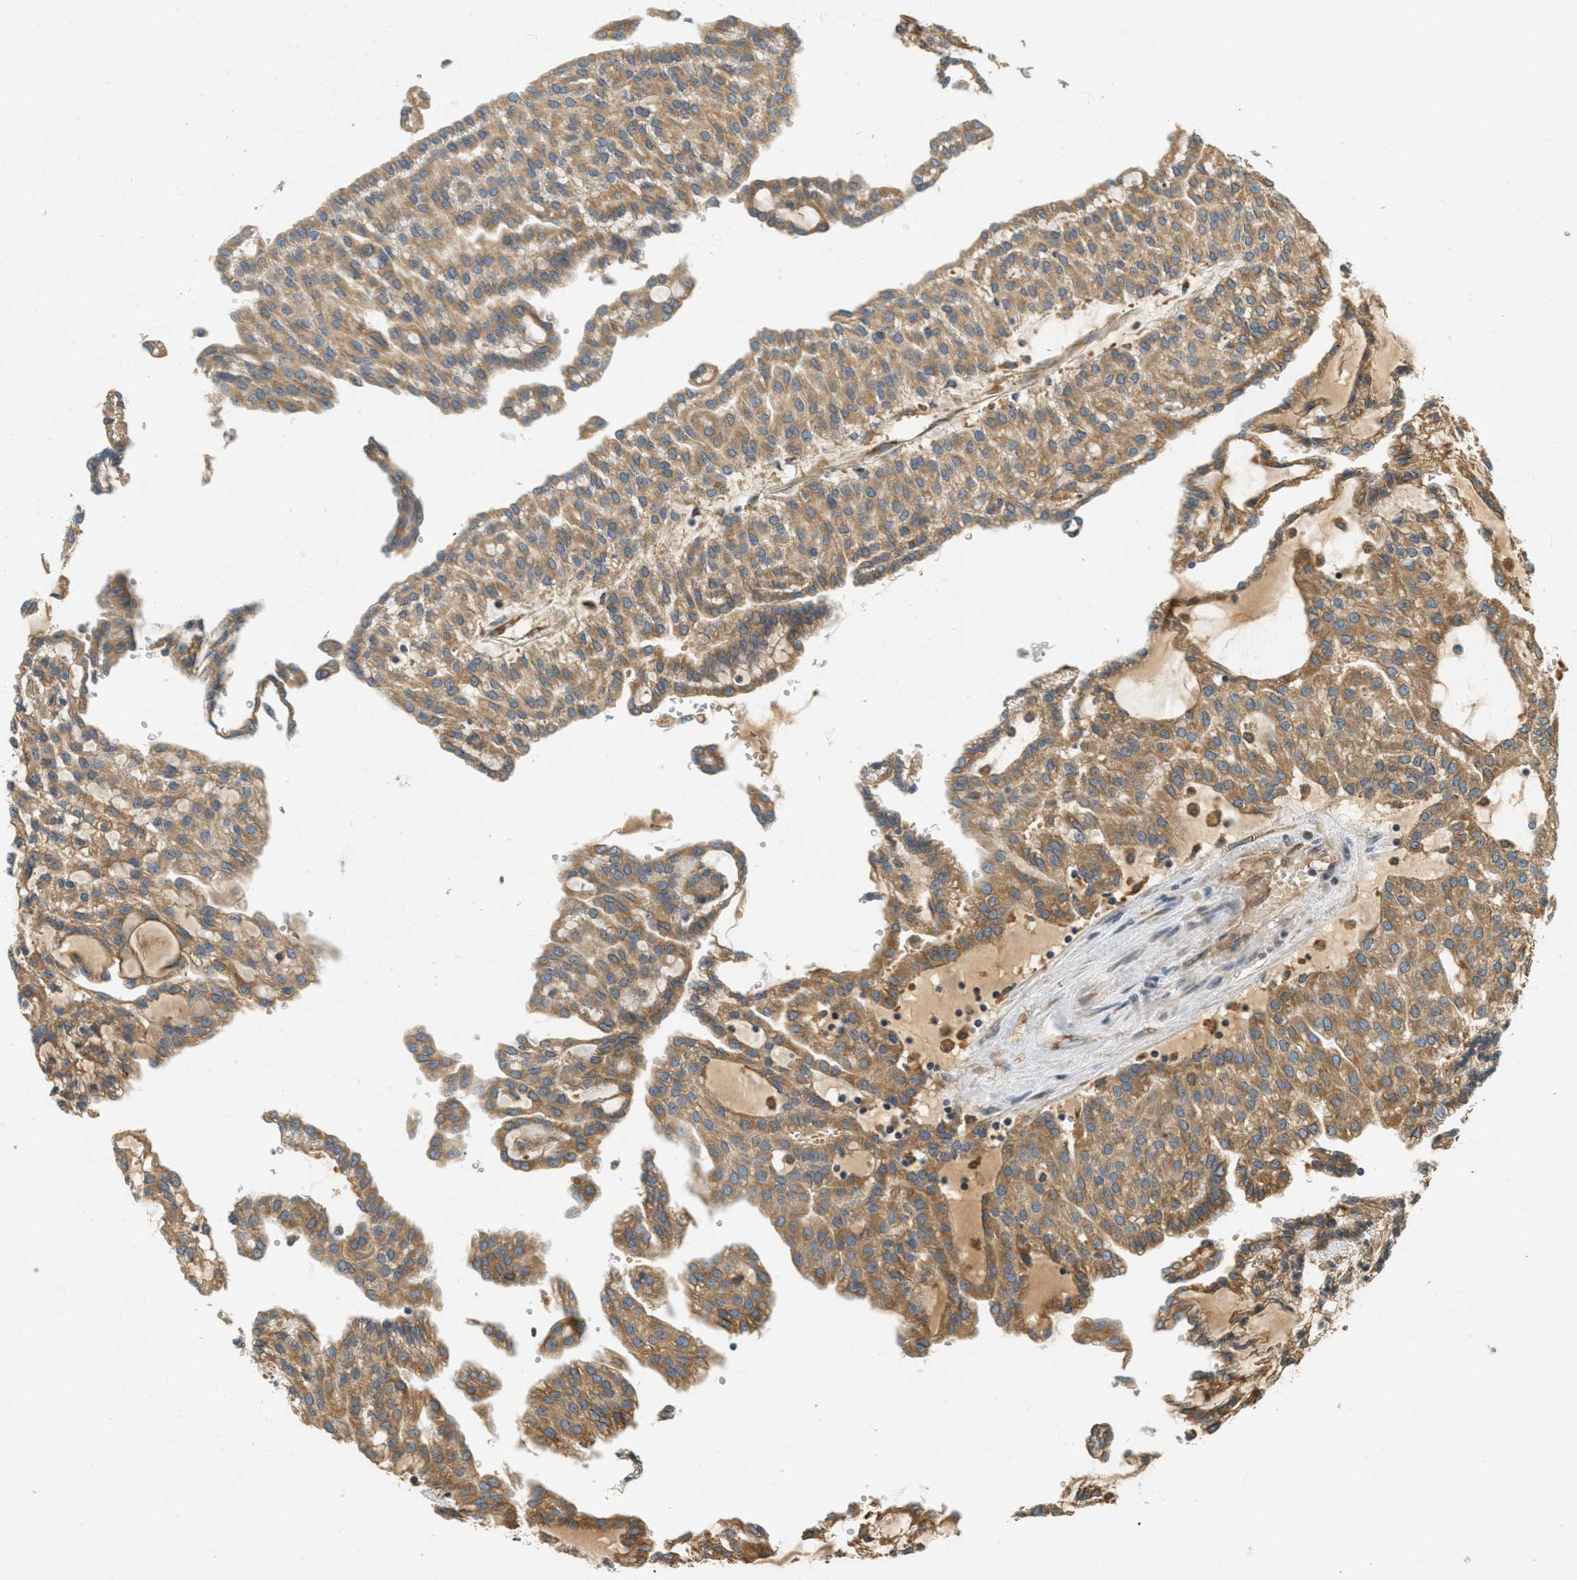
{"staining": {"intensity": "moderate", "quantity": ">75%", "location": "cytoplasmic/membranous"}, "tissue": "renal cancer", "cell_type": "Tumor cells", "image_type": "cancer", "snomed": [{"axis": "morphology", "description": "Adenocarcinoma, NOS"}, {"axis": "topography", "description": "Kidney"}], "caption": "Protein expression analysis of human renal cancer (adenocarcinoma) reveals moderate cytoplasmic/membranous expression in approximately >75% of tumor cells. The staining was performed using DAB, with brown indicating positive protein expression. Nuclei are stained blue with hematoxylin.", "gene": "PDK1", "patient": {"sex": "male", "age": 63}}